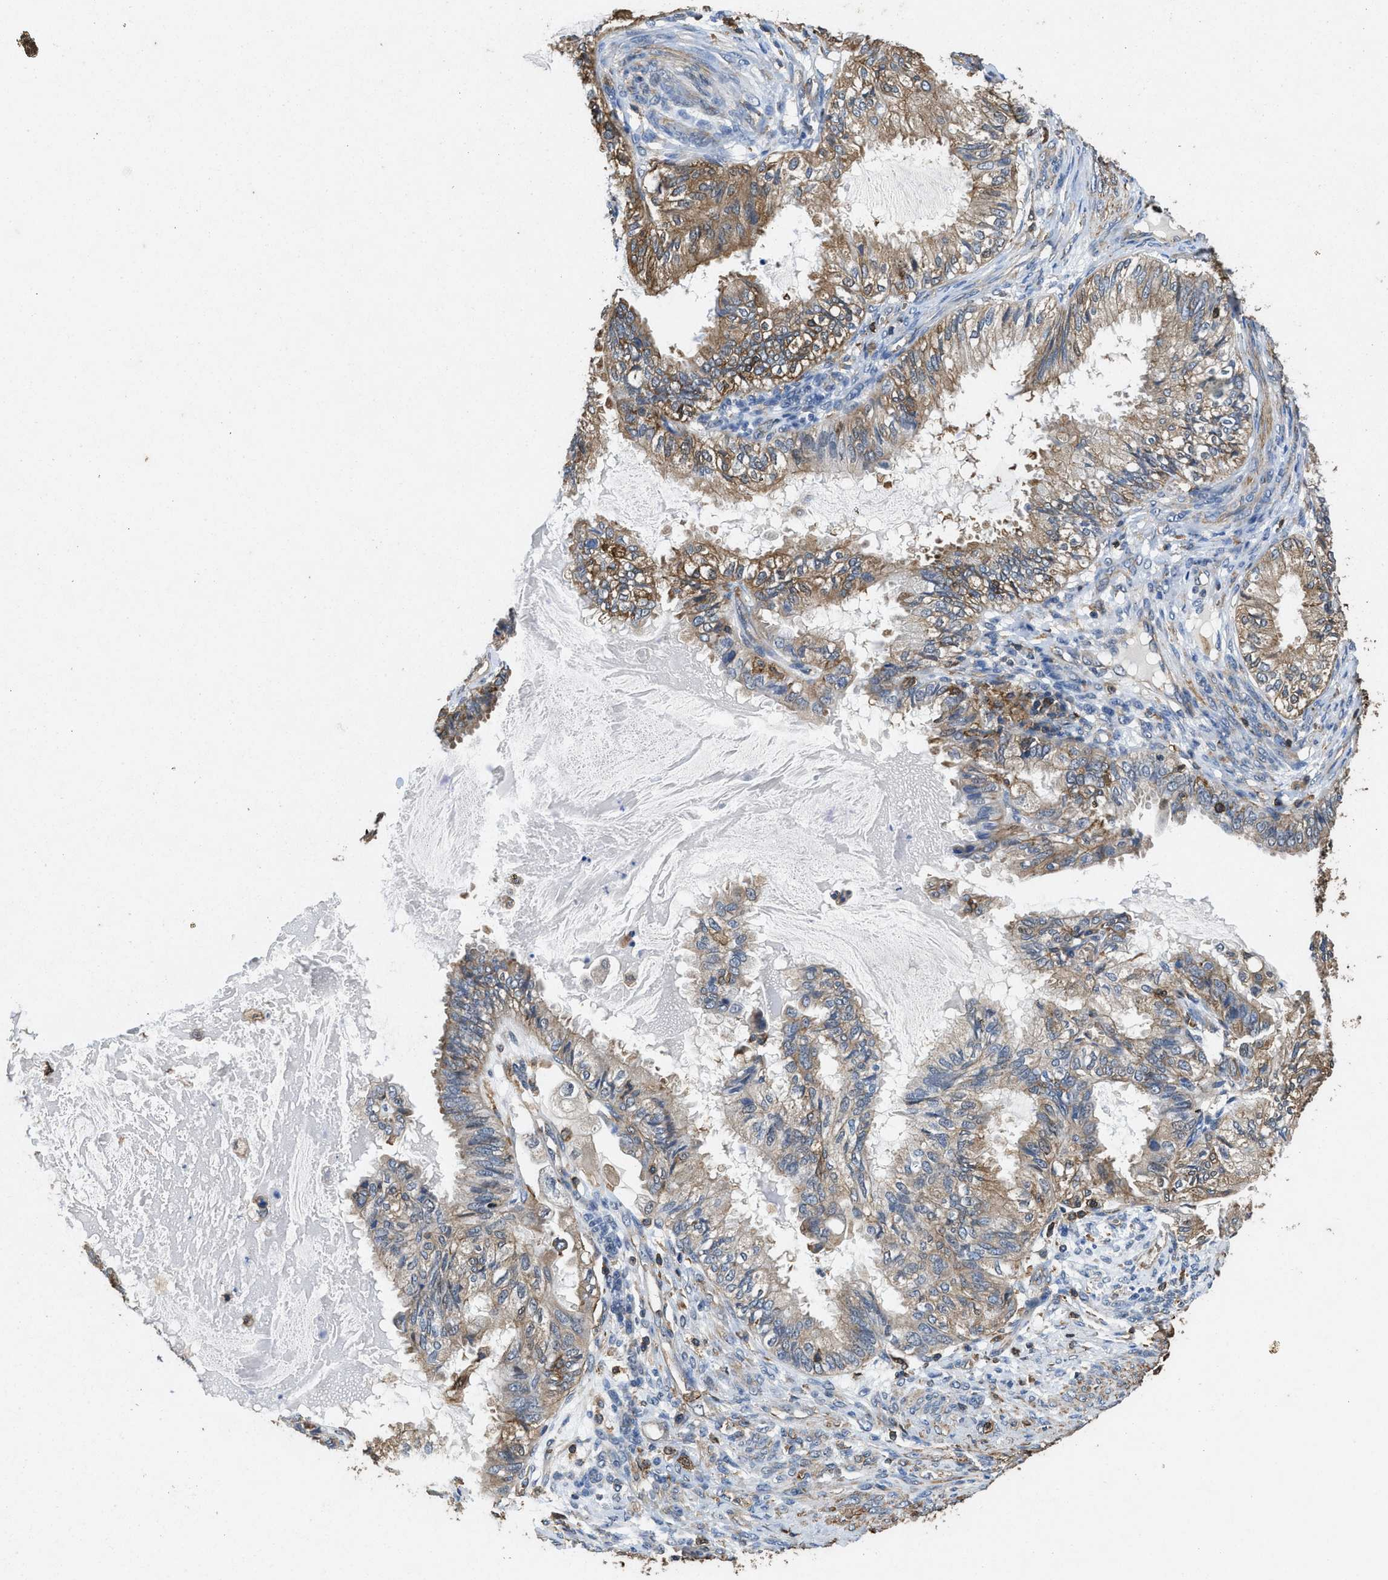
{"staining": {"intensity": "weak", "quantity": ">75%", "location": "cytoplasmic/membranous"}, "tissue": "cervical cancer", "cell_type": "Tumor cells", "image_type": "cancer", "snomed": [{"axis": "morphology", "description": "Normal tissue, NOS"}, {"axis": "morphology", "description": "Adenocarcinoma, NOS"}, {"axis": "topography", "description": "Cervix"}, {"axis": "topography", "description": "Endometrium"}], "caption": "The photomicrograph demonstrates staining of cervical adenocarcinoma, revealing weak cytoplasmic/membranous protein staining (brown color) within tumor cells. (DAB = brown stain, brightfield microscopy at high magnification).", "gene": "LINGO2", "patient": {"sex": "female", "age": 86}}